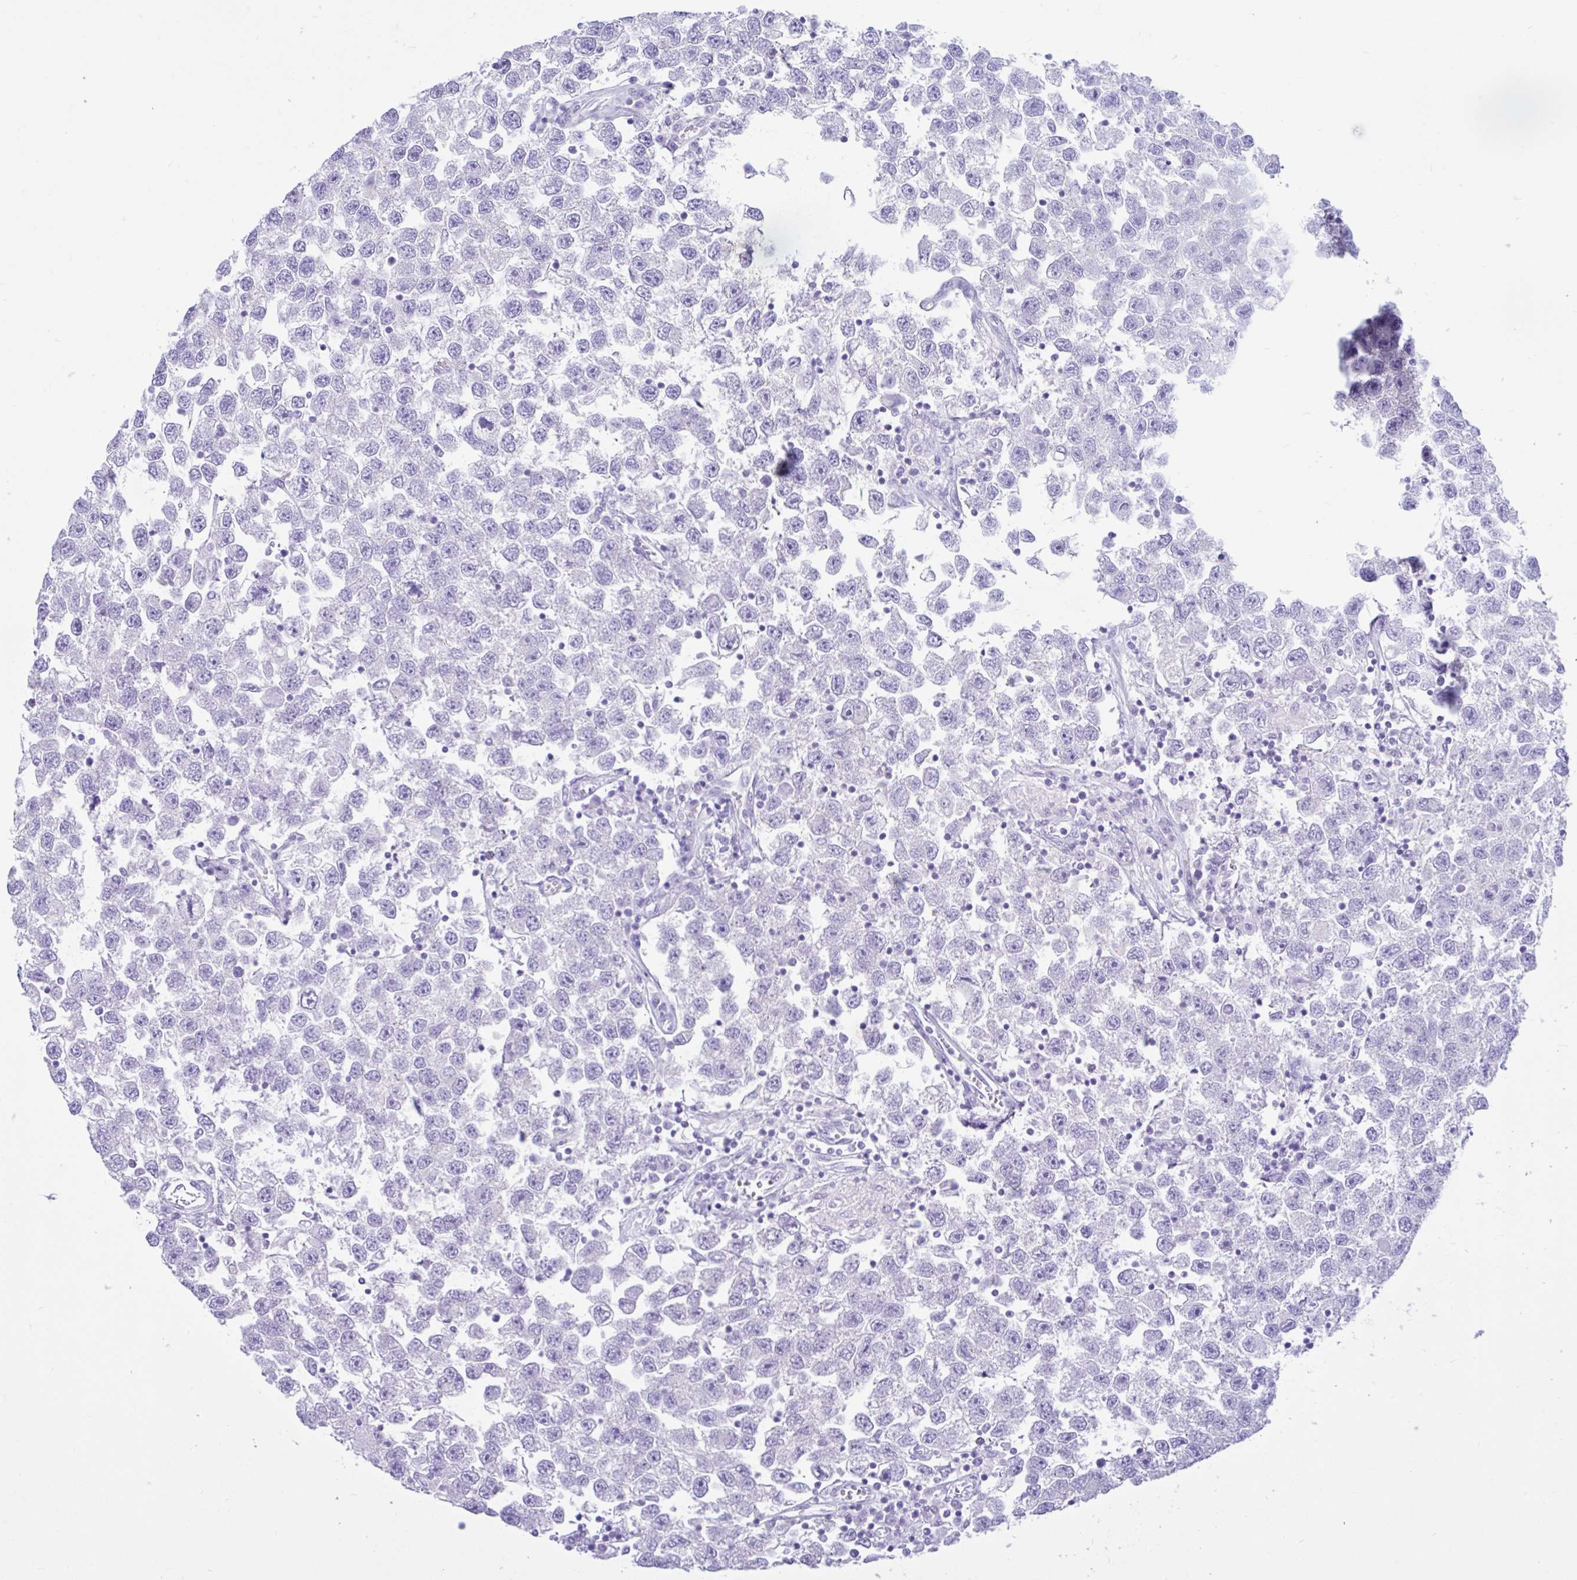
{"staining": {"intensity": "negative", "quantity": "none", "location": "none"}, "tissue": "testis cancer", "cell_type": "Tumor cells", "image_type": "cancer", "snomed": [{"axis": "morphology", "description": "Seminoma, NOS"}, {"axis": "topography", "description": "Testis"}], "caption": "IHC of human testis cancer (seminoma) shows no staining in tumor cells. (DAB (3,3'-diaminobenzidine) immunohistochemistry (IHC), high magnification).", "gene": "CYP19A1", "patient": {"sex": "male", "age": 26}}